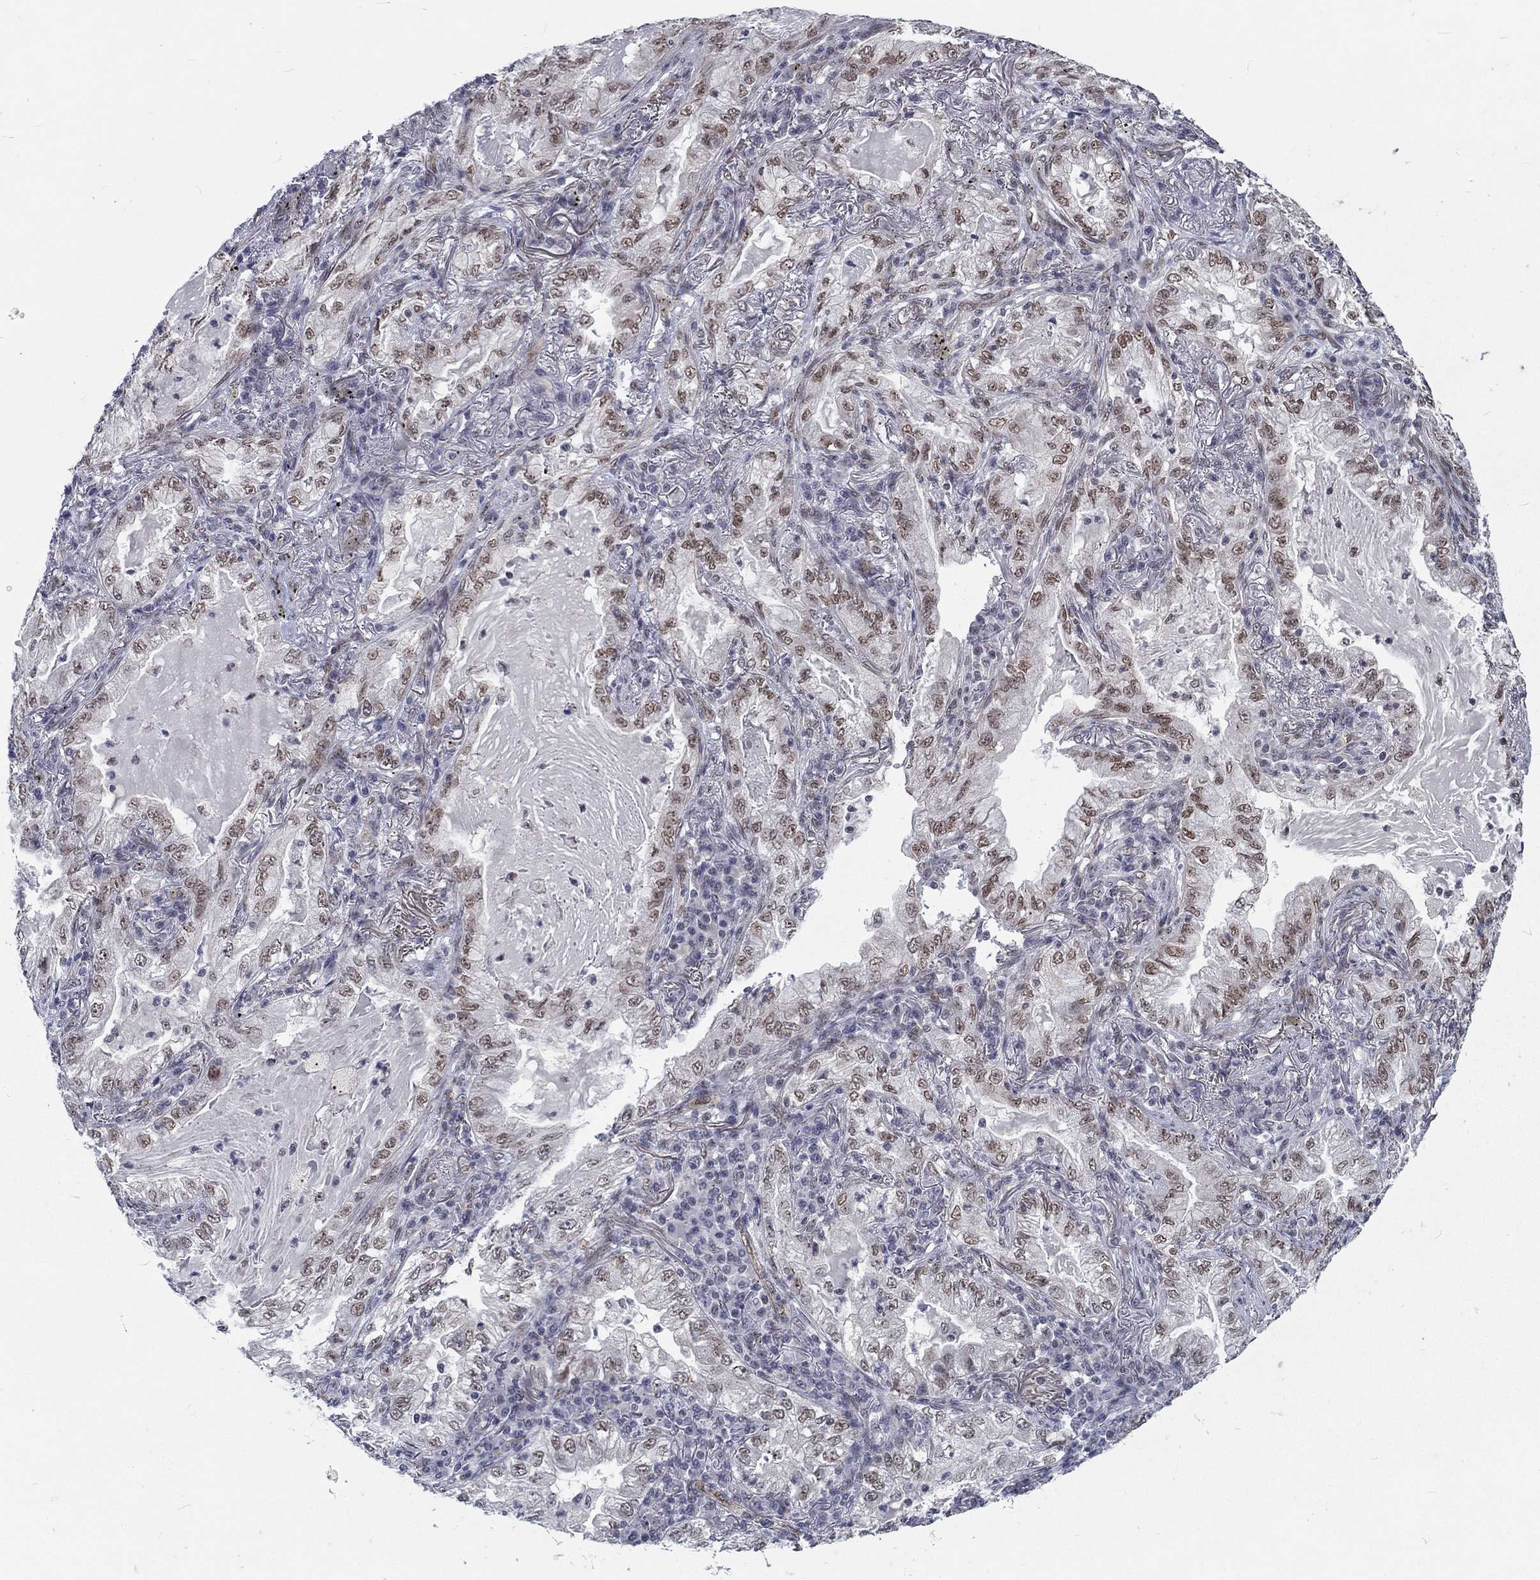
{"staining": {"intensity": "moderate", "quantity": "25%-75%", "location": "nuclear"}, "tissue": "lung cancer", "cell_type": "Tumor cells", "image_type": "cancer", "snomed": [{"axis": "morphology", "description": "Adenocarcinoma, NOS"}, {"axis": "topography", "description": "Lung"}], "caption": "Immunohistochemistry (IHC) of human lung adenocarcinoma exhibits medium levels of moderate nuclear positivity in approximately 25%-75% of tumor cells.", "gene": "ZBED1", "patient": {"sex": "female", "age": 73}}